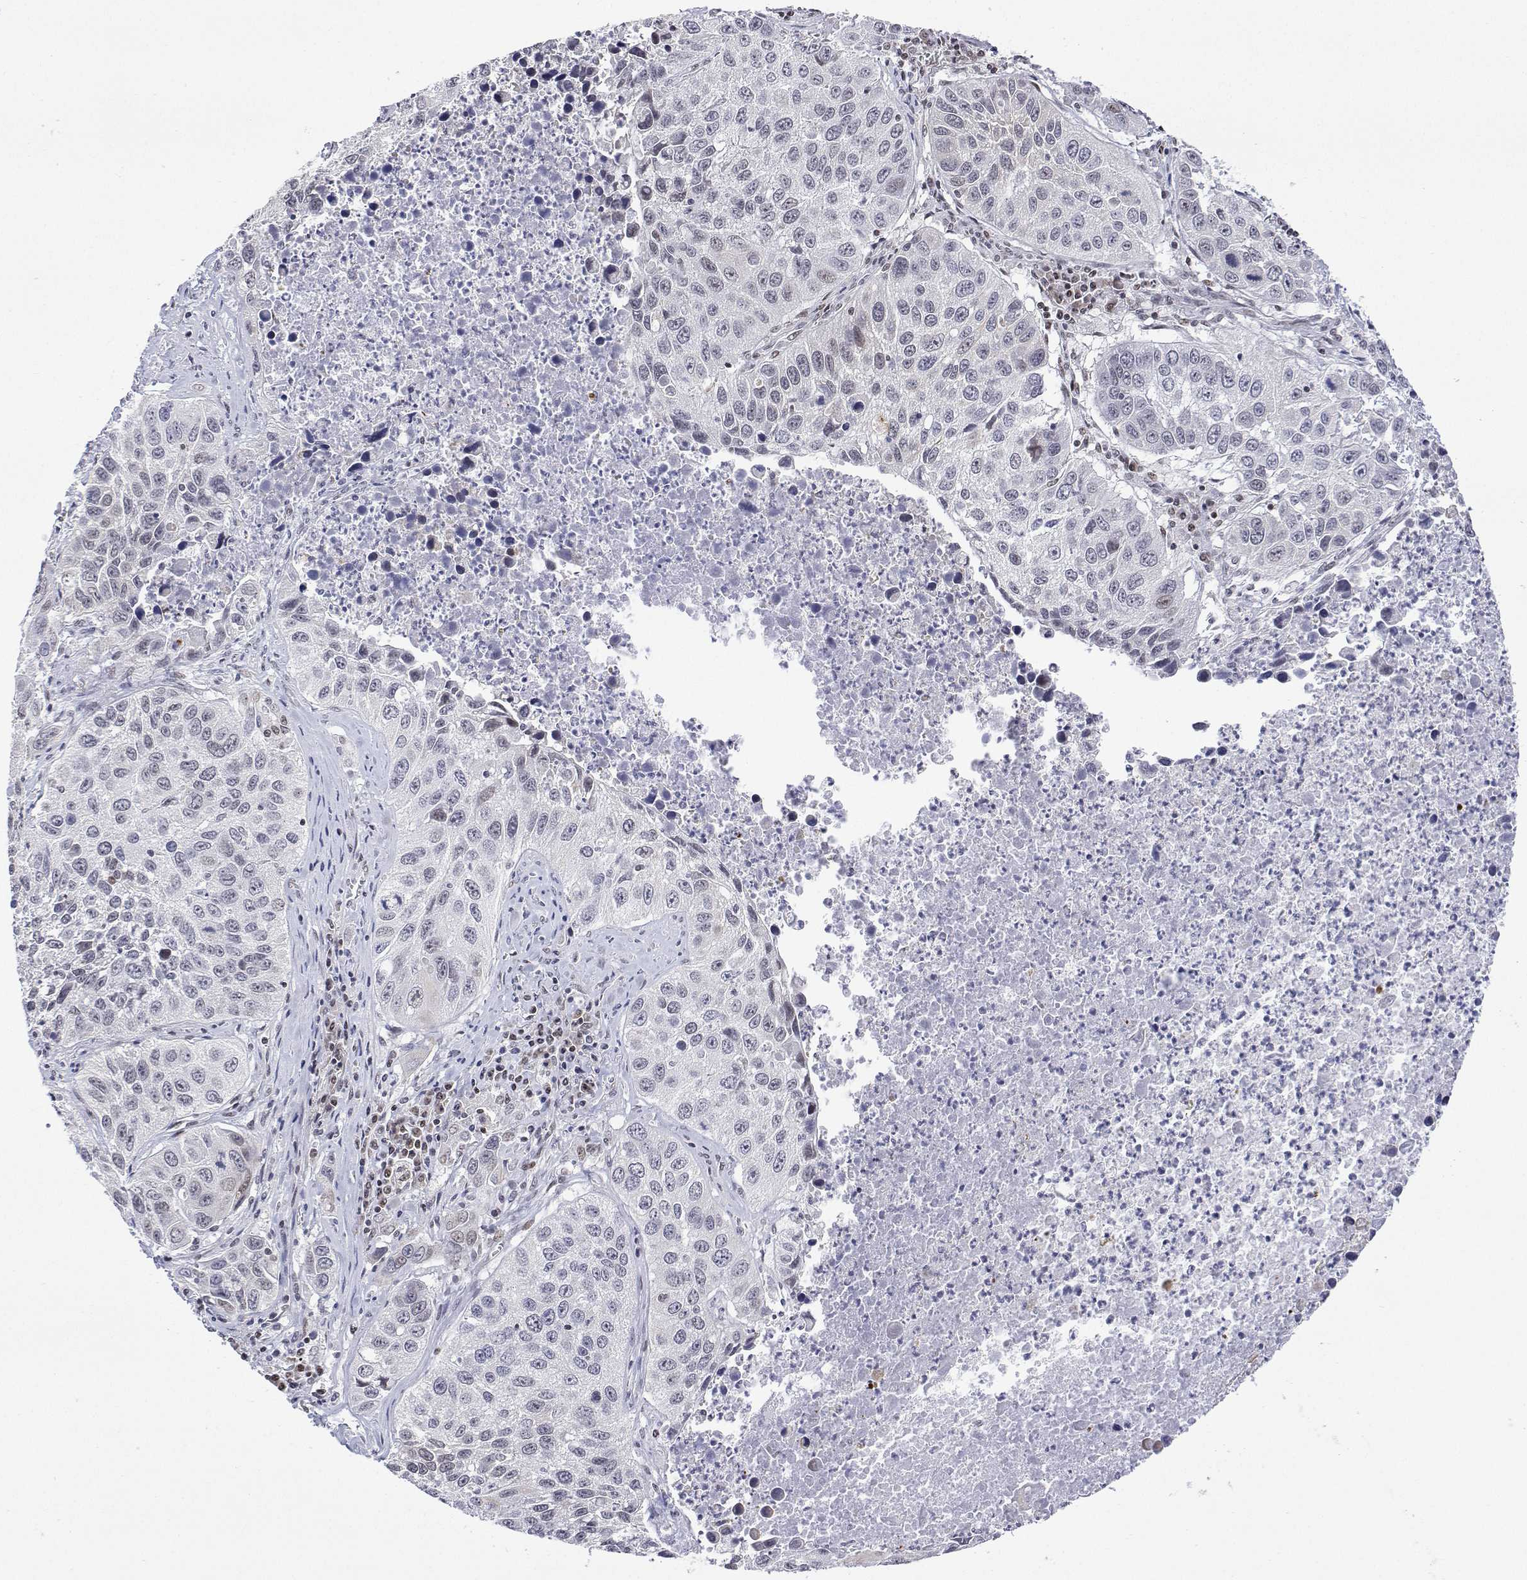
{"staining": {"intensity": "negative", "quantity": "none", "location": "none"}, "tissue": "lung cancer", "cell_type": "Tumor cells", "image_type": "cancer", "snomed": [{"axis": "morphology", "description": "Squamous cell carcinoma, NOS"}, {"axis": "topography", "description": "Lung"}], "caption": "DAB (3,3'-diaminobenzidine) immunohistochemical staining of human squamous cell carcinoma (lung) displays no significant staining in tumor cells.", "gene": "XPC", "patient": {"sex": "female", "age": 61}}